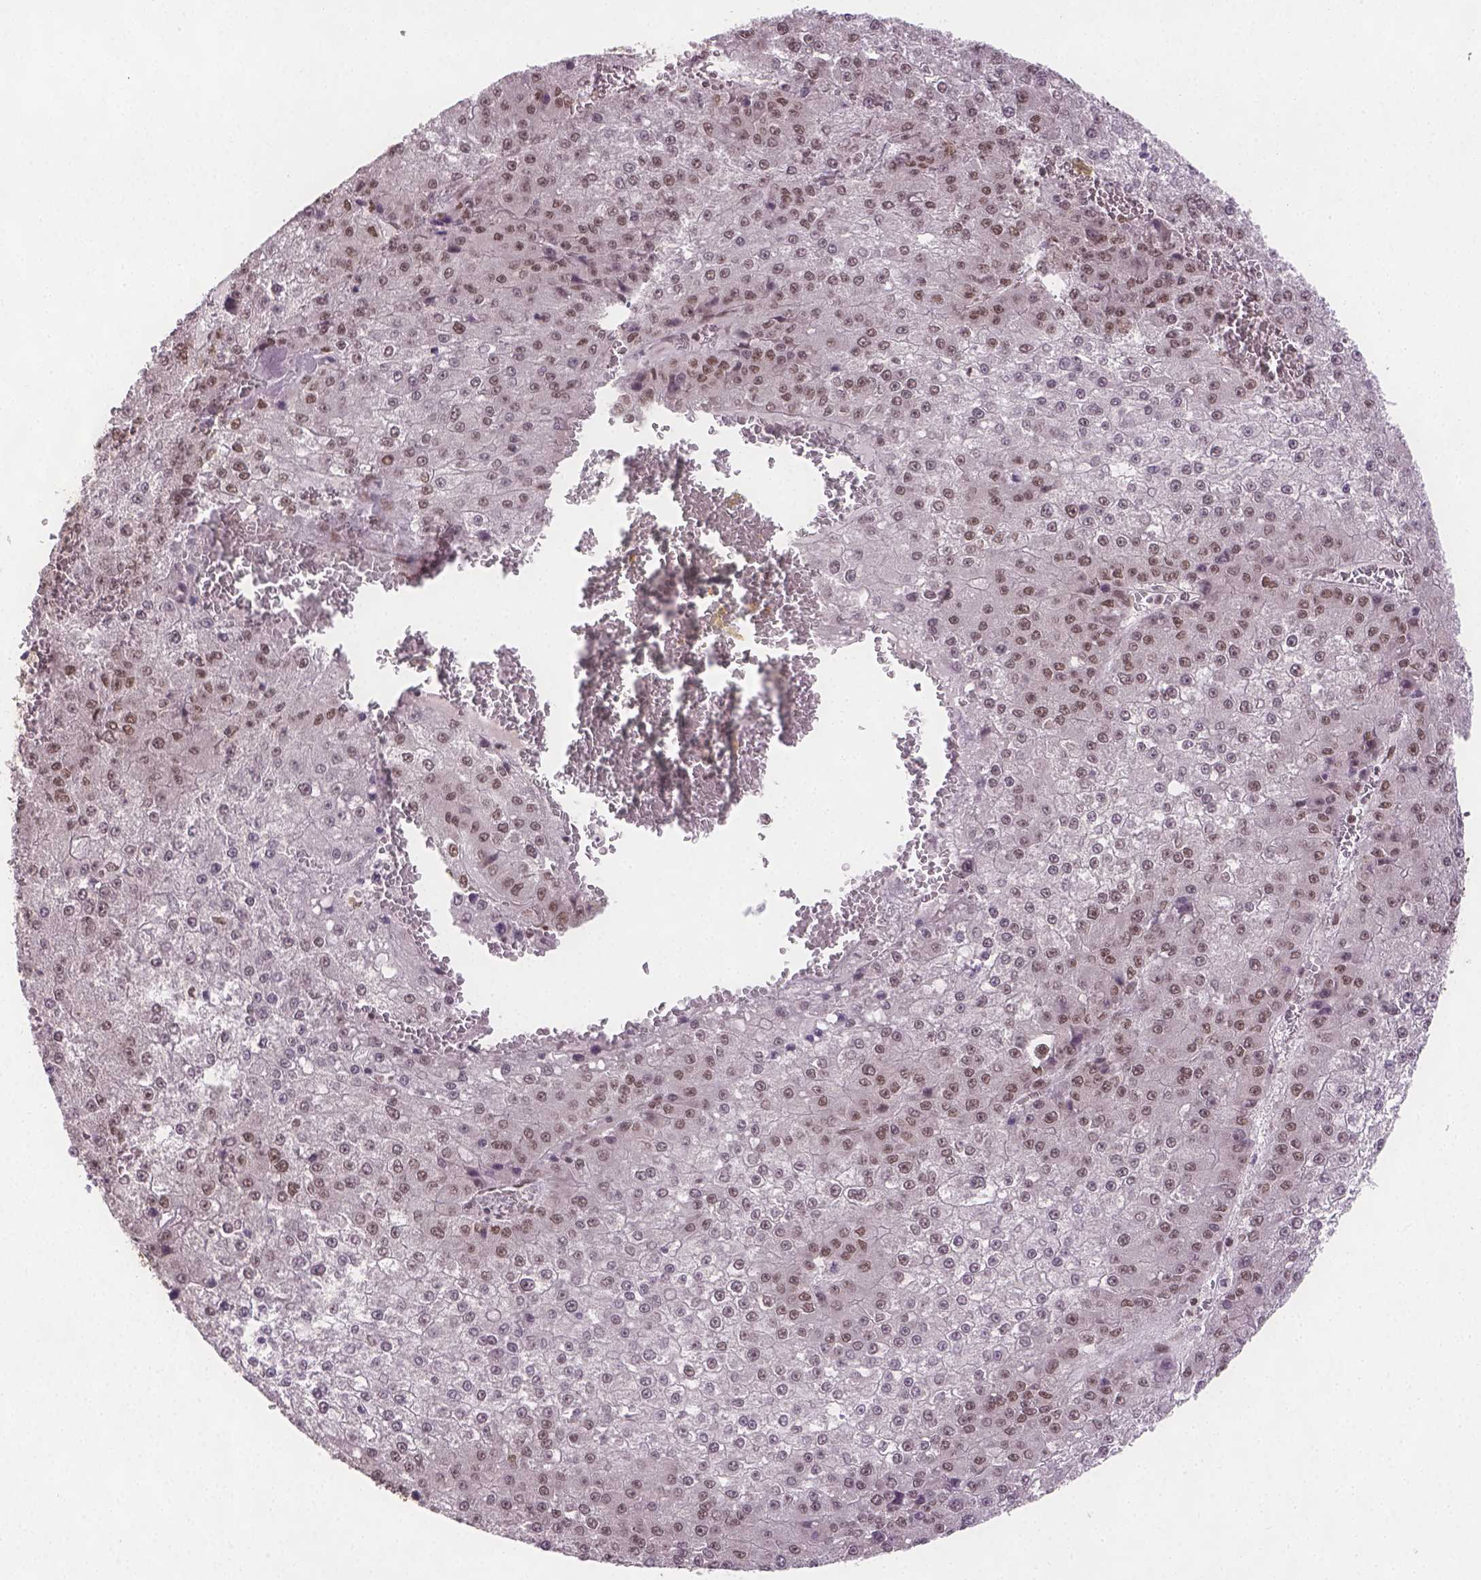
{"staining": {"intensity": "moderate", "quantity": ">75%", "location": "nuclear"}, "tissue": "liver cancer", "cell_type": "Tumor cells", "image_type": "cancer", "snomed": [{"axis": "morphology", "description": "Carcinoma, Hepatocellular, NOS"}, {"axis": "topography", "description": "Liver"}], "caption": "Liver cancer stained for a protein (brown) shows moderate nuclear positive expression in approximately >75% of tumor cells.", "gene": "FANCE", "patient": {"sex": "female", "age": 73}}